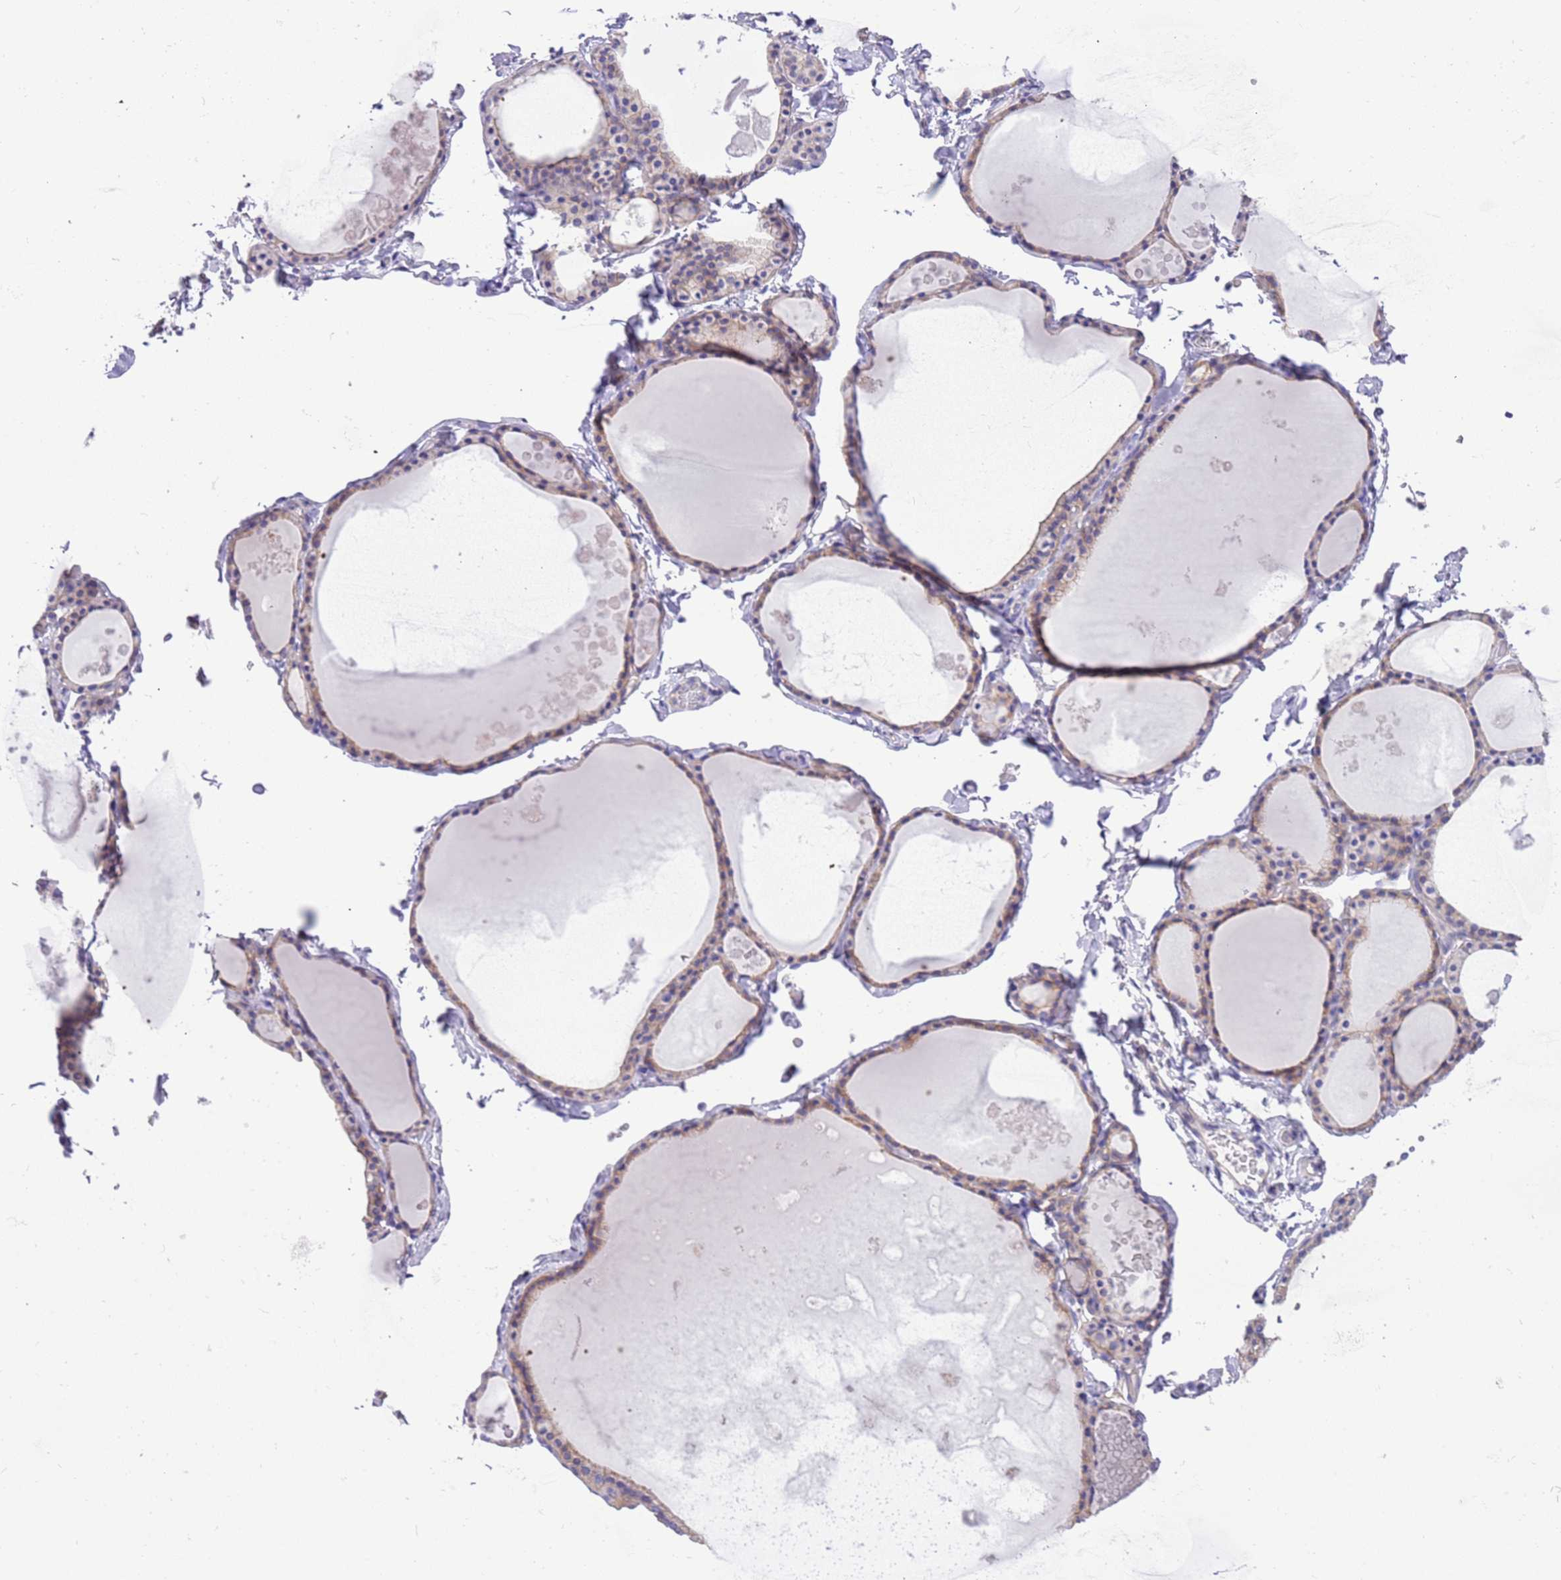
{"staining": {"intensity": "weak", "quantity": ">75%", "location": "cytoplasmic/membranous"}, "tissue": "thyroid gland", "cell_type": "Glandular cells", "image_type": "normal", "snomed": [{"axis": "morphology", "description": "Normal tissue, NOS"}, {"axis": "topography", "description": "Thyroid gland"}], "caption": "Thyroid gland stained for a protein exhibits weak cytoplasmic/membranous positivity in glandular cells.", "gene": "STIP1", "patient": {"sex": "male", "age": 56}}